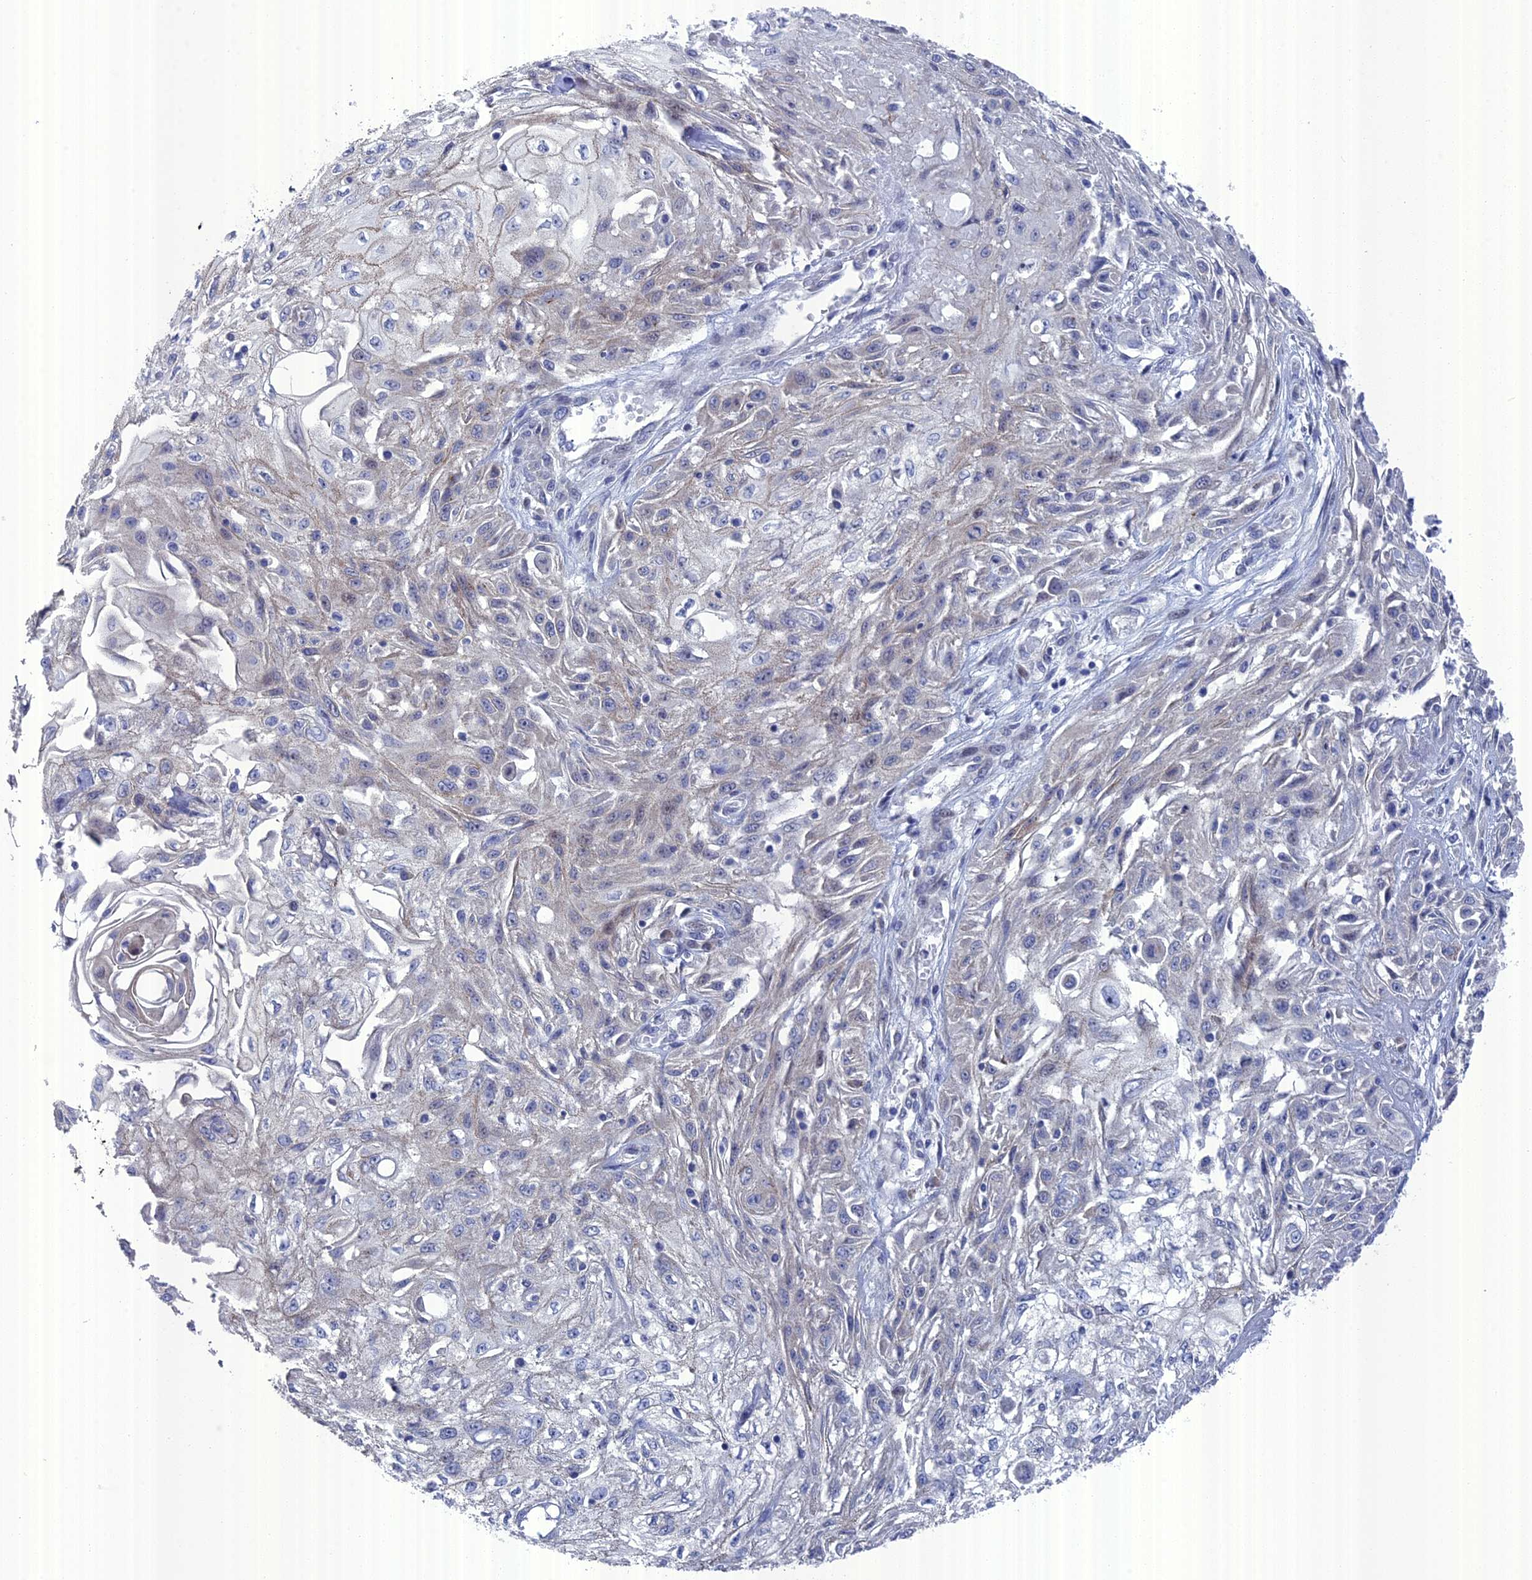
{"staining": {"intensity": "negative", "quantity": "none", "location": "none"}, "tissue": "skin cancer", "cell_type": "Tumor cells", "image_type": "cancer", "snomed": [{"axis": "morphology", "description": "Squamous cell carcinoma, NOS"}, {"axis": "morphology", "description": "Squamous cell carcinoma, metastatic, NOS"}, {"axis": "topography", "description": "Skin"}, {"axis": "topography", "description": "Lymph node"}], "caption": "Micrograph shows no protein expression in tumor cells of skin cancer tissue.", "gene": "TMEM161A", "patient": {"sex": "male", "age": 75}}